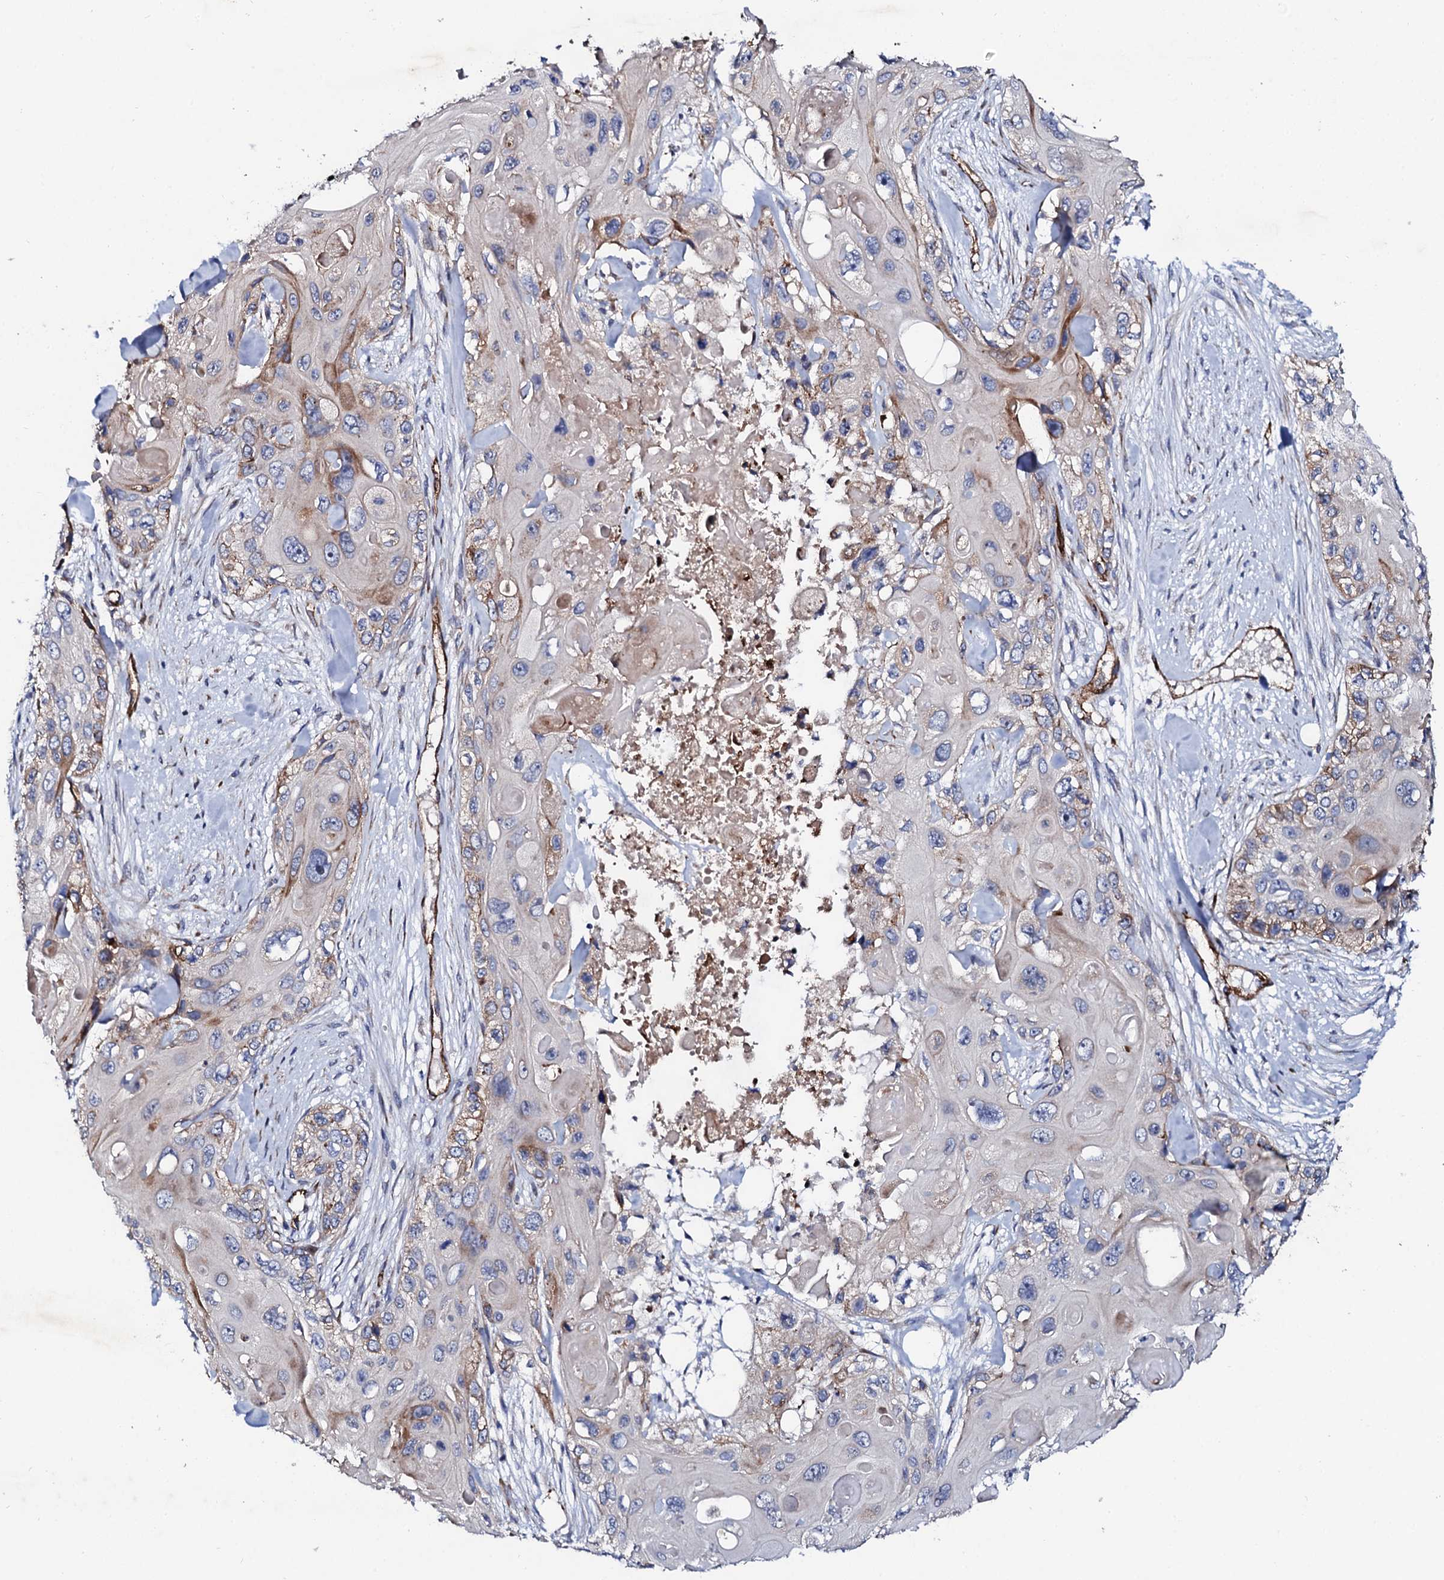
{"staining": {"intensity": "moderate", "quantity": "<25%", "location": "cytoplasmic/membranous"}, "tissue": "skin cancer", "cell_type": "Tumor cells", "image_type": "cancer", "snomed": [{"axis": "morphology", "description": "Normal tissue, NOS"}, {"axis": "morphology", "description": "Squamous cell carcinoma, NOS"}, {"axis": "topography", "description": "Skin"}], "caption": "Tumor cells exhibit low levels of moderate cytoplasmic/membranous positivity in approximately <25% of cells in human skin squamous cell carcinoma.", "gene": "DBX1", "patient": {"sex": "male", "age": 72}}